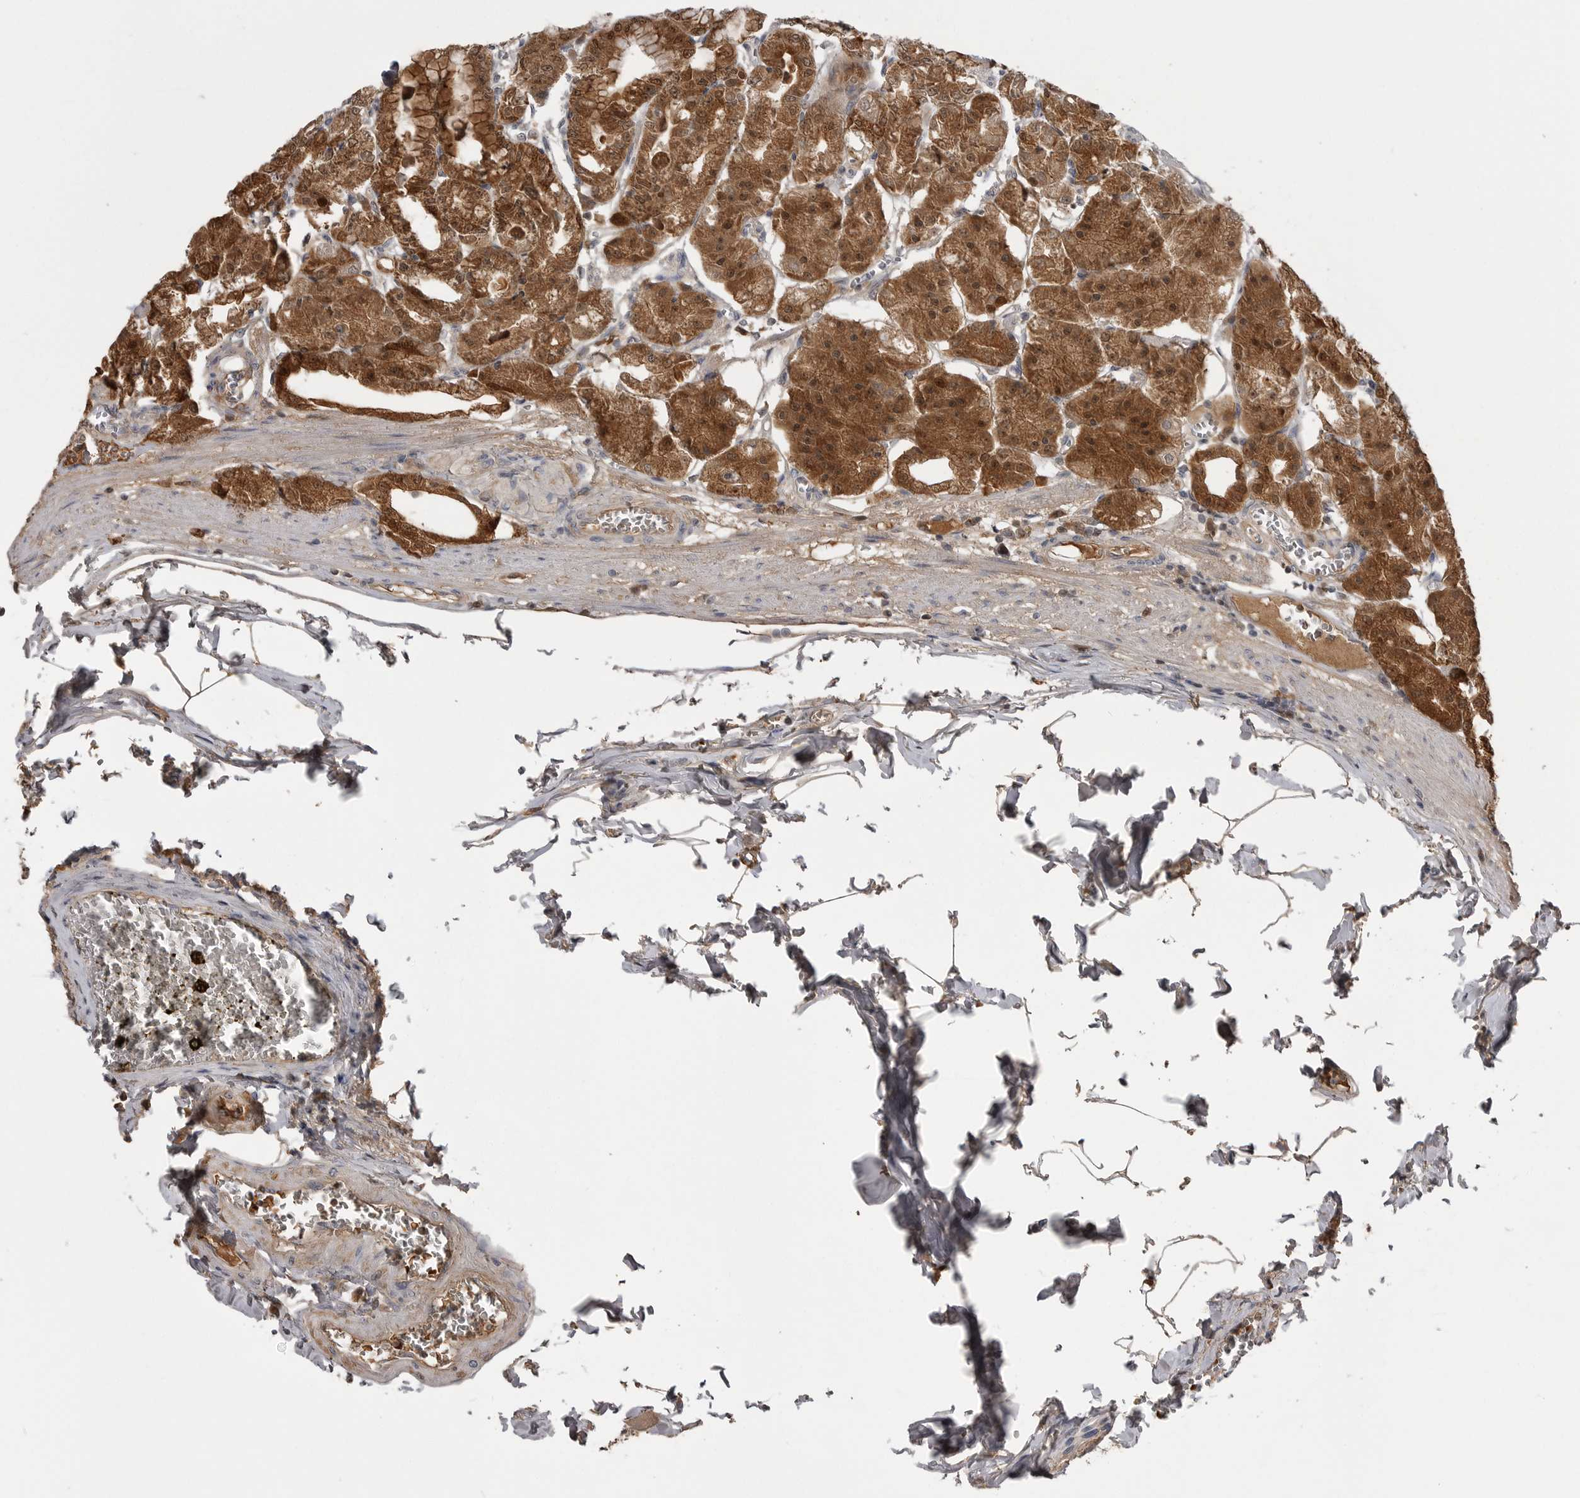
{"staining": {"intensity": "strong", "quantity": ">75%", "location": "cytoplasmic/membranous,nuclear"}, "tissue": "stomach", "cell_type": "Glandular cells", "image_type": "normal", "snomed": [{"axis": "morphology", "description": "Normal tissue, NOS"}, {"axis": "topography", "description": "Stomach, lower"}], "caption": "Immunohistochemistry (IHC) of normal human stomach reveals high levels of strong cytoplasmic/membranous,nuclear staining in about >75% of glandular cells. (DAB IHC with brightfield microscopy, high magnification).", "gene": "MAPK13", "patient": {"sex": "male", "age": 71}}